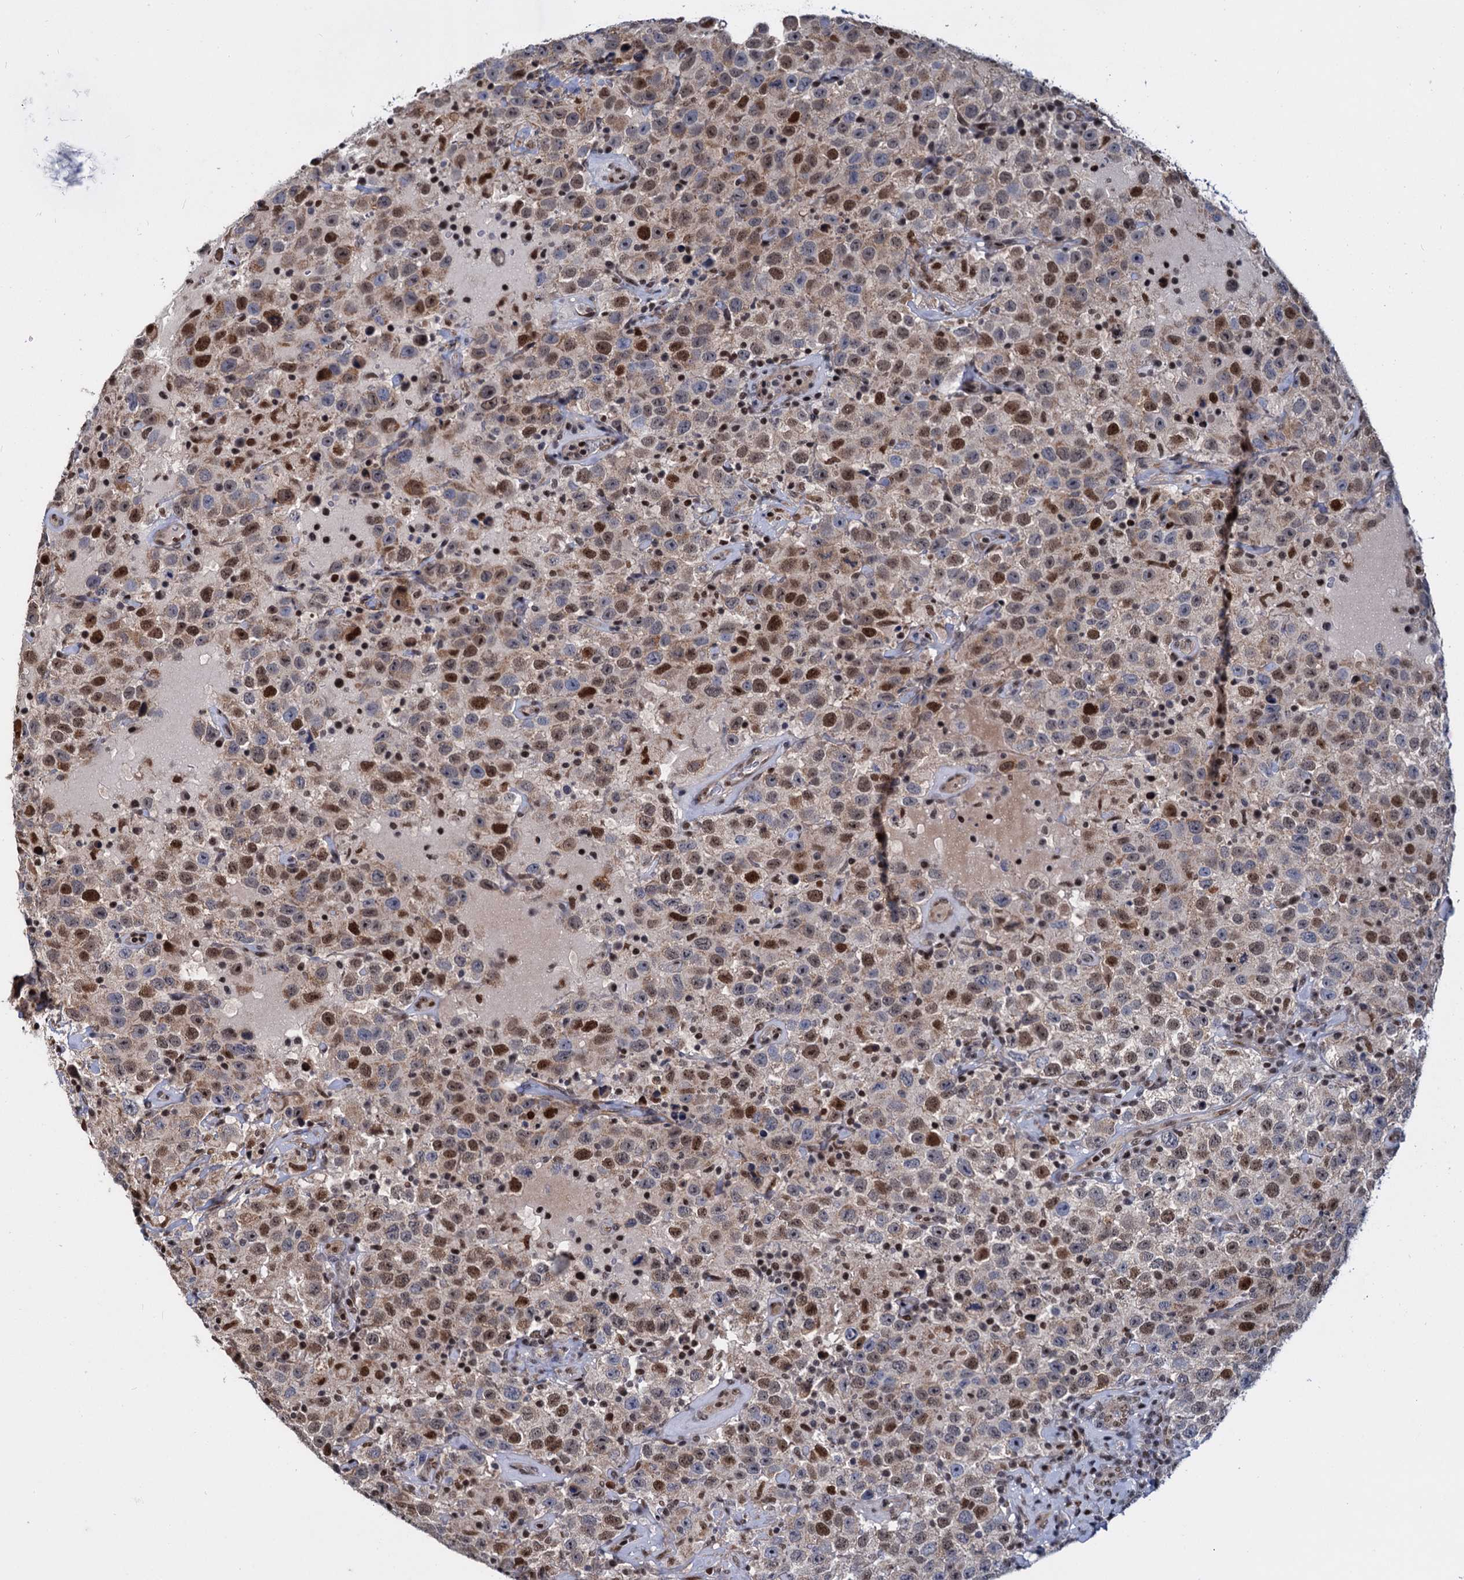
{"staining": {"intensity": "moderate", "quantity": "25%-75%", "location": "nuclear"}, "tissue": "testis cancer", "cell_type": "Tumor cells", "image_type": "cancer", "snomed": [{"axis": "morphology", "description": "Seminoma, NOS"}, {"axis": "topography", "description": "Testis"}], "caption": "Testis seminoma stained with IHC displays moderate nuclear positivity in about 25%-75% of tumor cells. (DAB IHC with brightfield microscopy, high magnification).", "gene": "UBLCP1", "patient": {"sex": "male", "age": 41}}